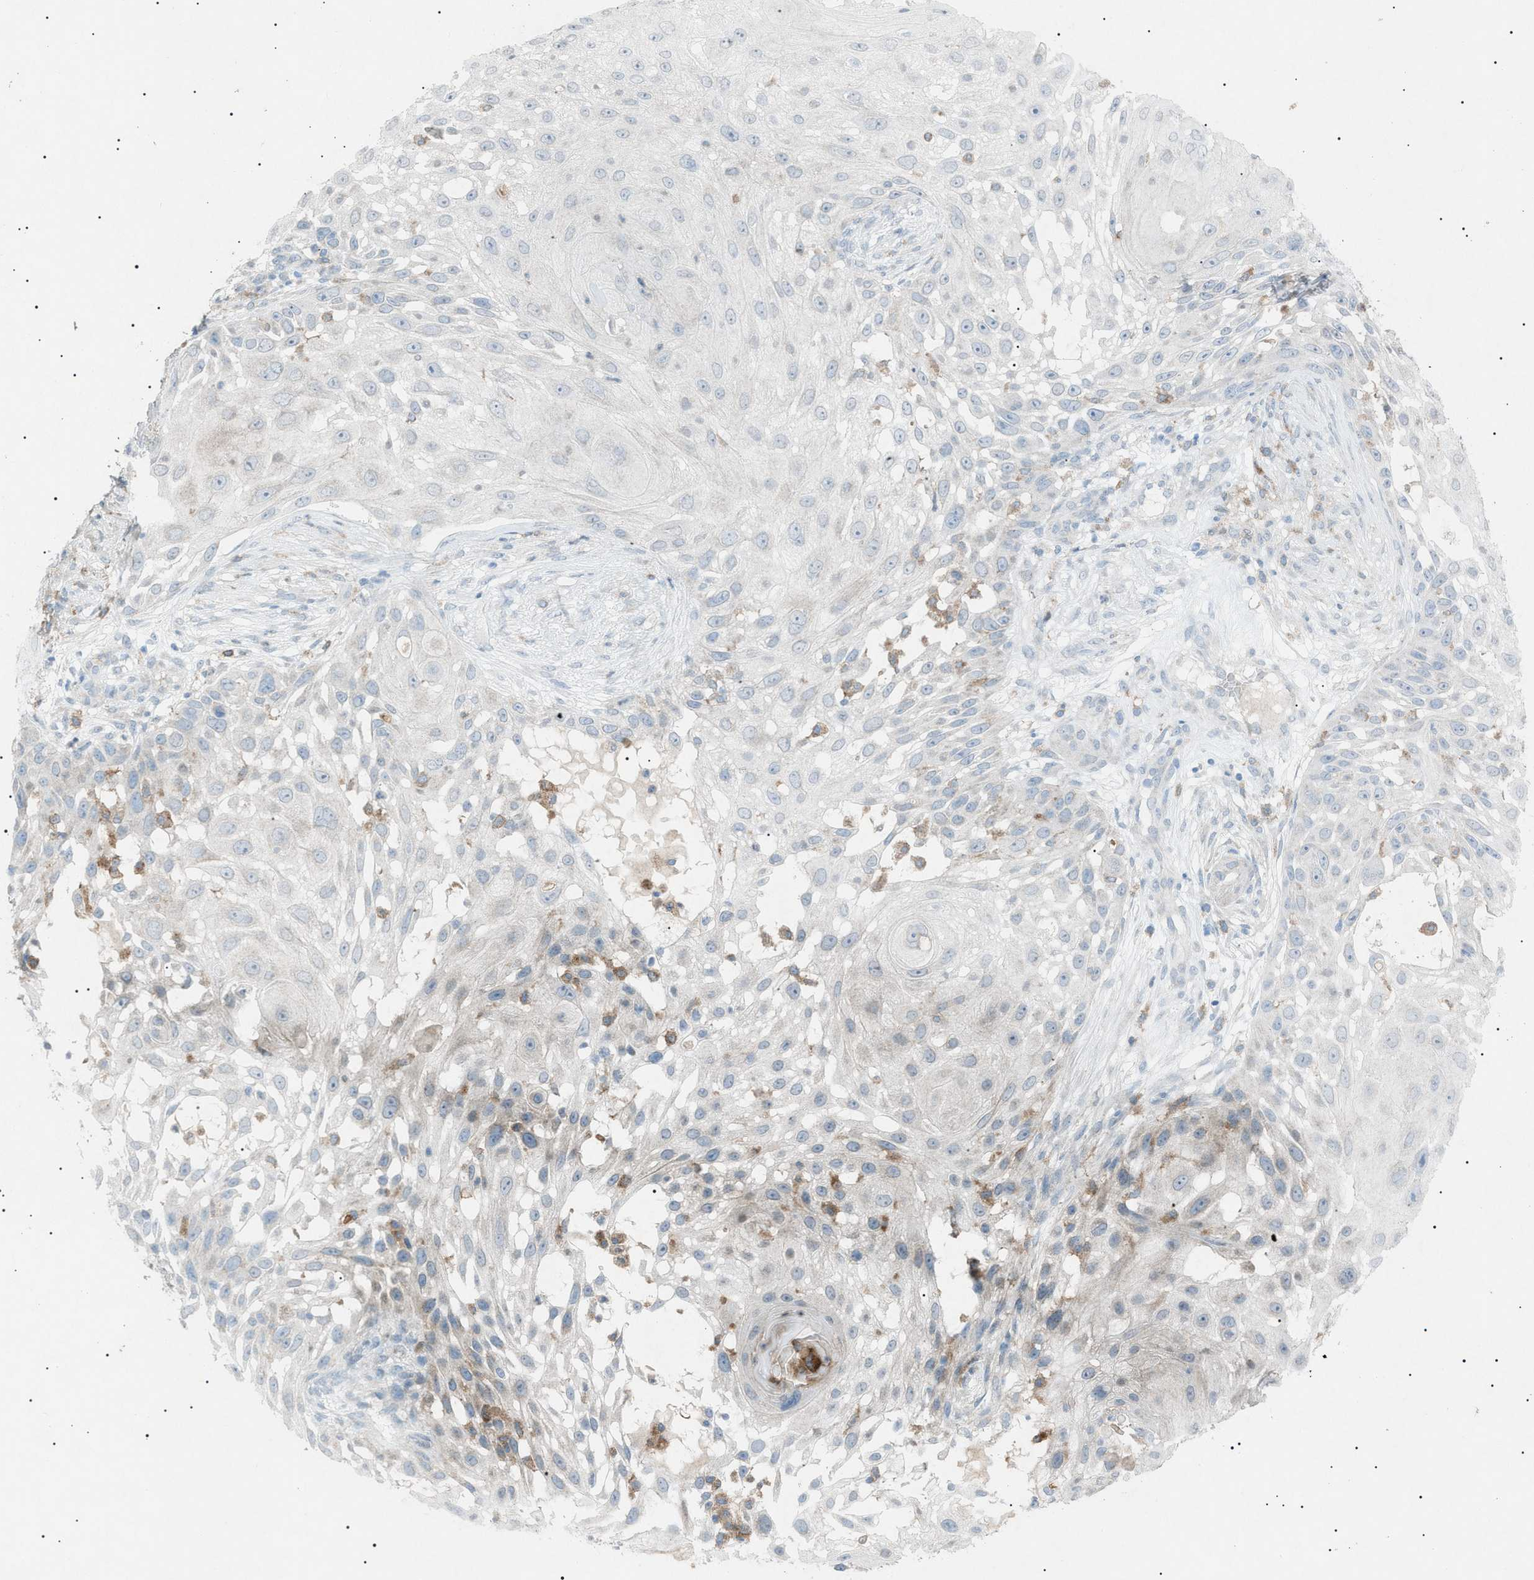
{"staining": {"intensity": "weak", "quantity": "<25%", "location": "cytoplasmic/membranous"}, "tissue": "skin cancer", "cell_type": "Tumor cells", "image_type": "cancer", "snomed": [{"axis": "morphology", "description": "Squamous cell carcinoma, NOS"}, {"axis": "topography", "description": "Skin"}], "caption": "Photomicrograph shows no significant protein staining in tumor cells of skin squamous cell carcinoma.", "gene": "BTK", "patient": {"sex": "female", "age": 44}}